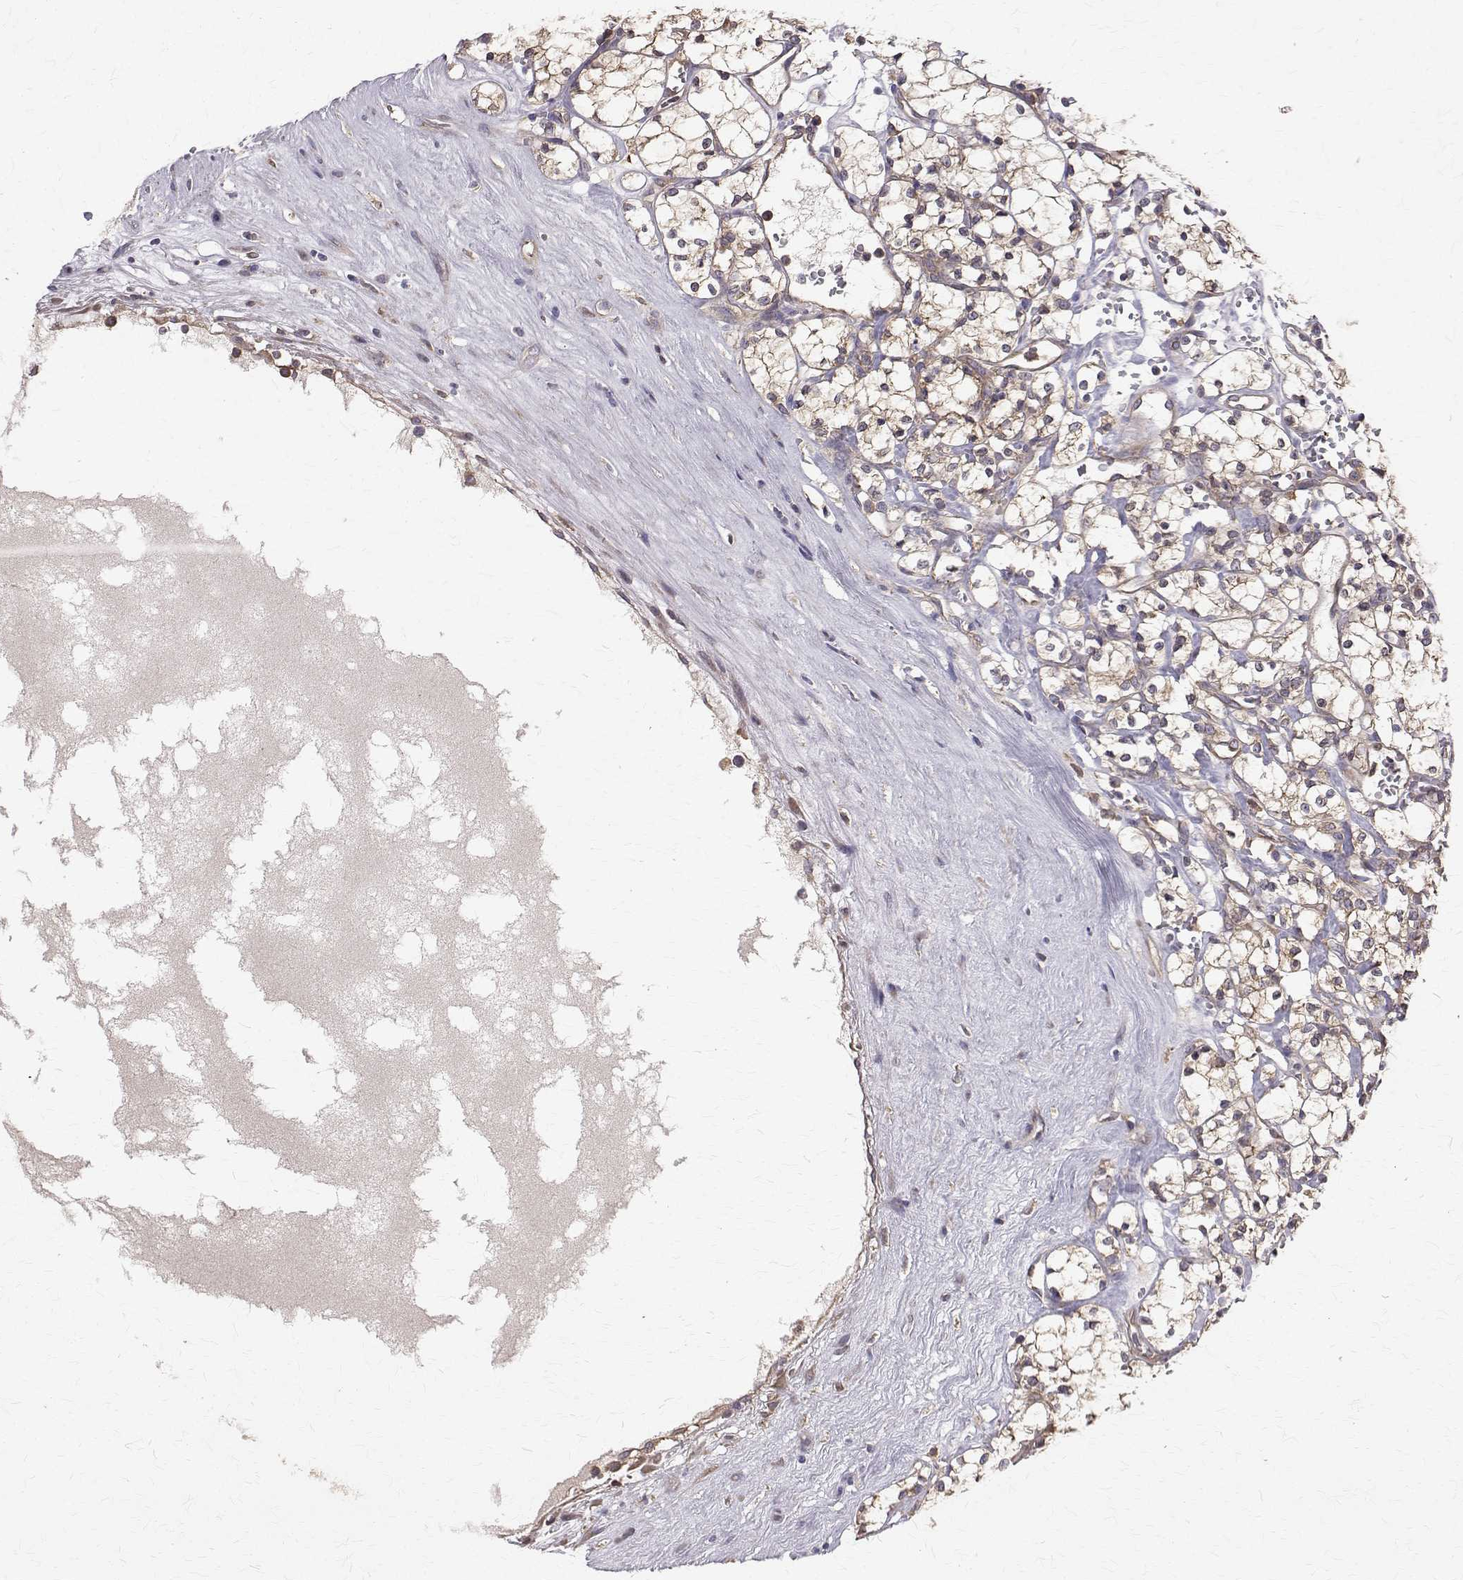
{"staining": {"intensity": "weak", "quantity": ">75%", "location": "cytoplasmic/membranous"}, "tissue": "renal cancer", "cell_type": "Tumor cells", "image_type": "cancer", "snomed": [{"axis": "morphology", "description": "Adenocarcinoma, NOS"}, {"axis": "topography", "description": "Kidney"}], "caption": "Protein staining of renal cancer tissue demonstrates weak cytoplasmic/membranous staining in about >75% of tumor cells.", "gene": "FARSB", "patient": {"sex": "female", "age": 69}}